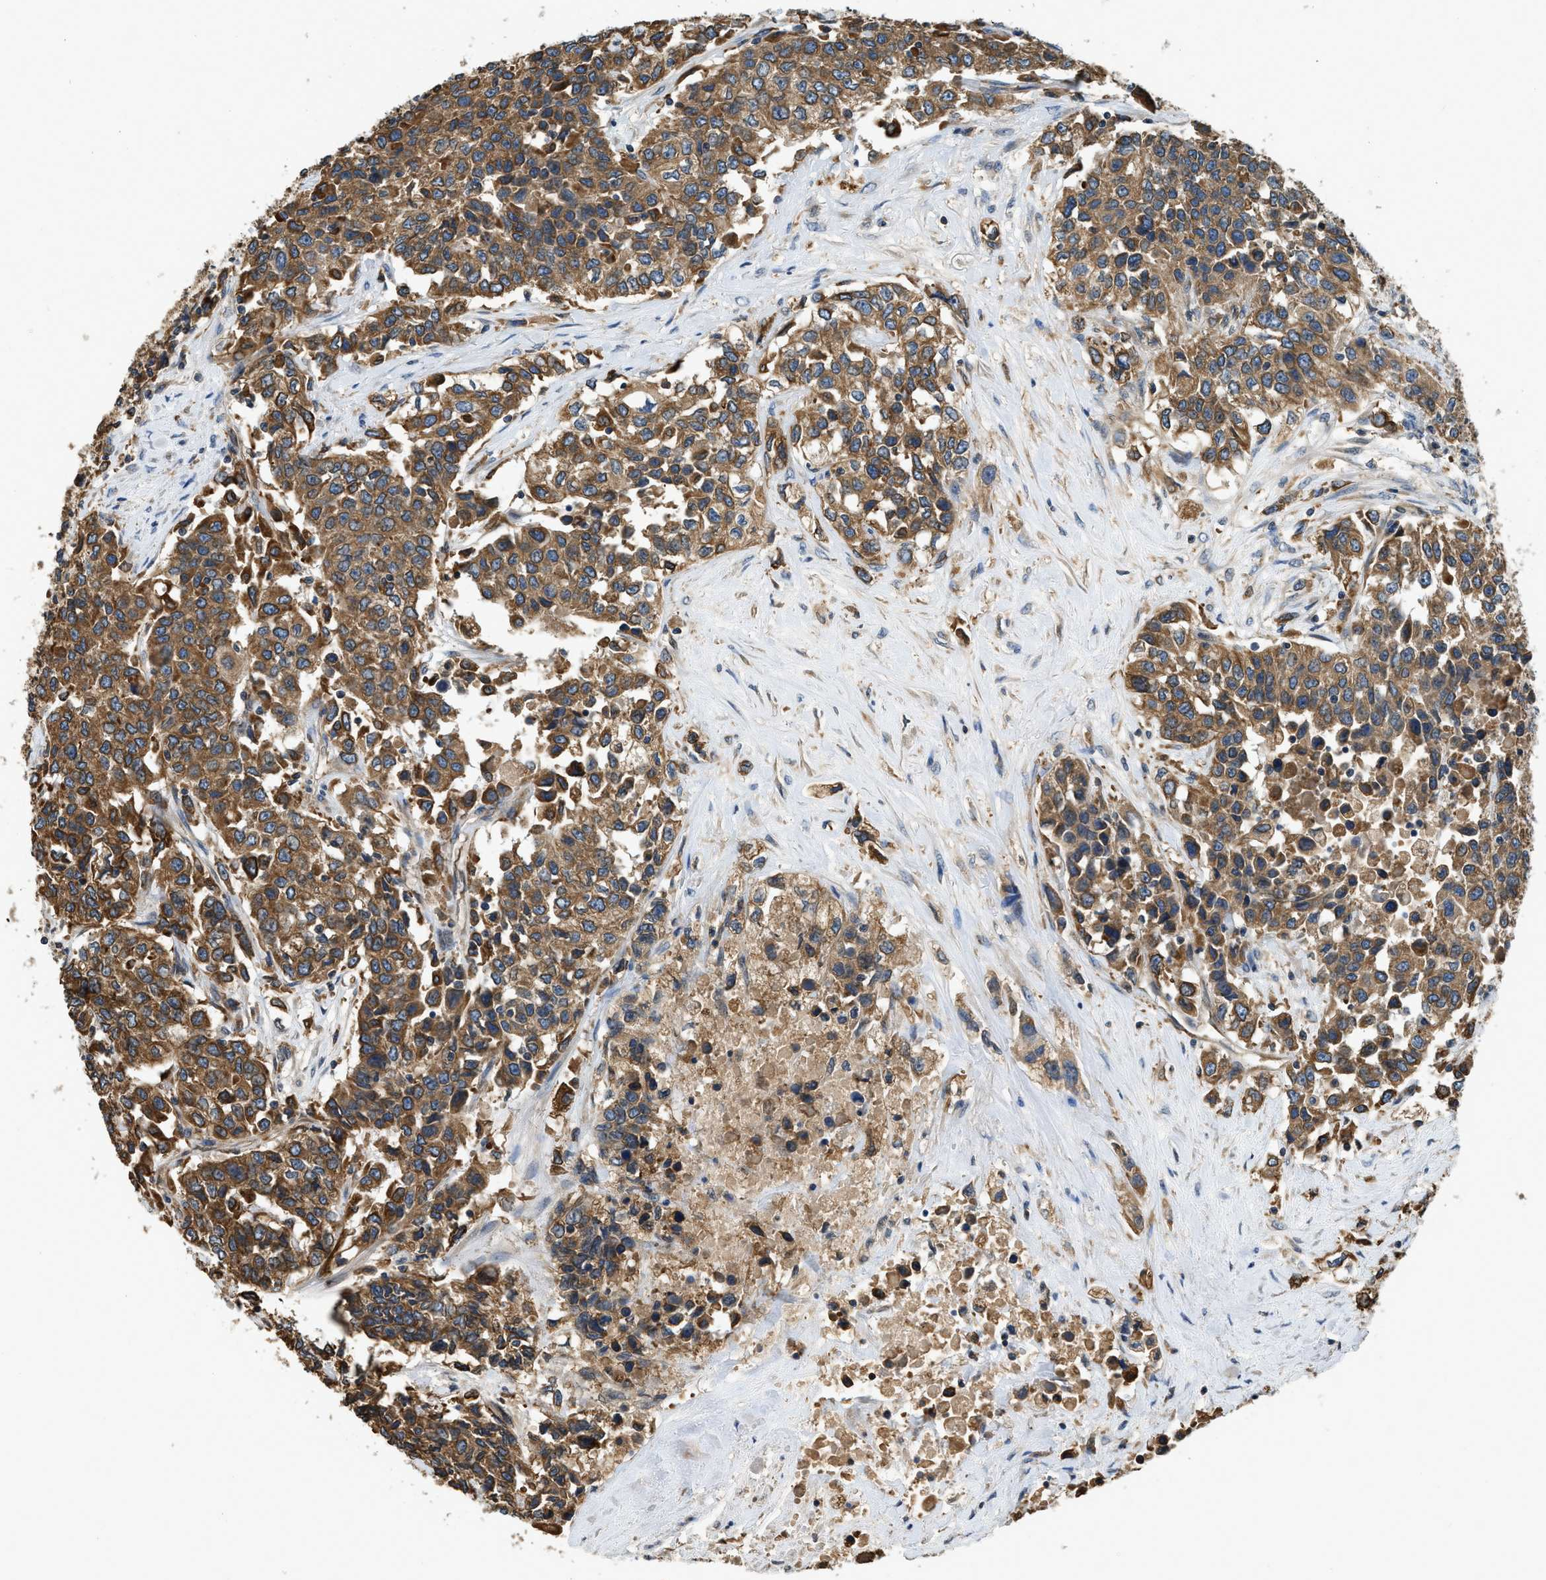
{"staining": {"intensity": "moderate", "quantity": ">75%", "location": "cytoplasmic/membranous"}, "tissue": "urothelial cancer", "cell_type": "Tumor cells", "image_type": "cancer", "snomed": [{"axis": "morphology", "description": "Urothelial carcinoma, High grade"}, {"axis": "topography", "description": "Urinary bladder"}], "caption": "About >75% of tumor cells in urothelial cancer show moderate cytoplasmic/membranous protein staining as visualized by brown immunohistochemical staining.", "gene": "BCAP31", "patient": {"sex": "female", "age": 80}}